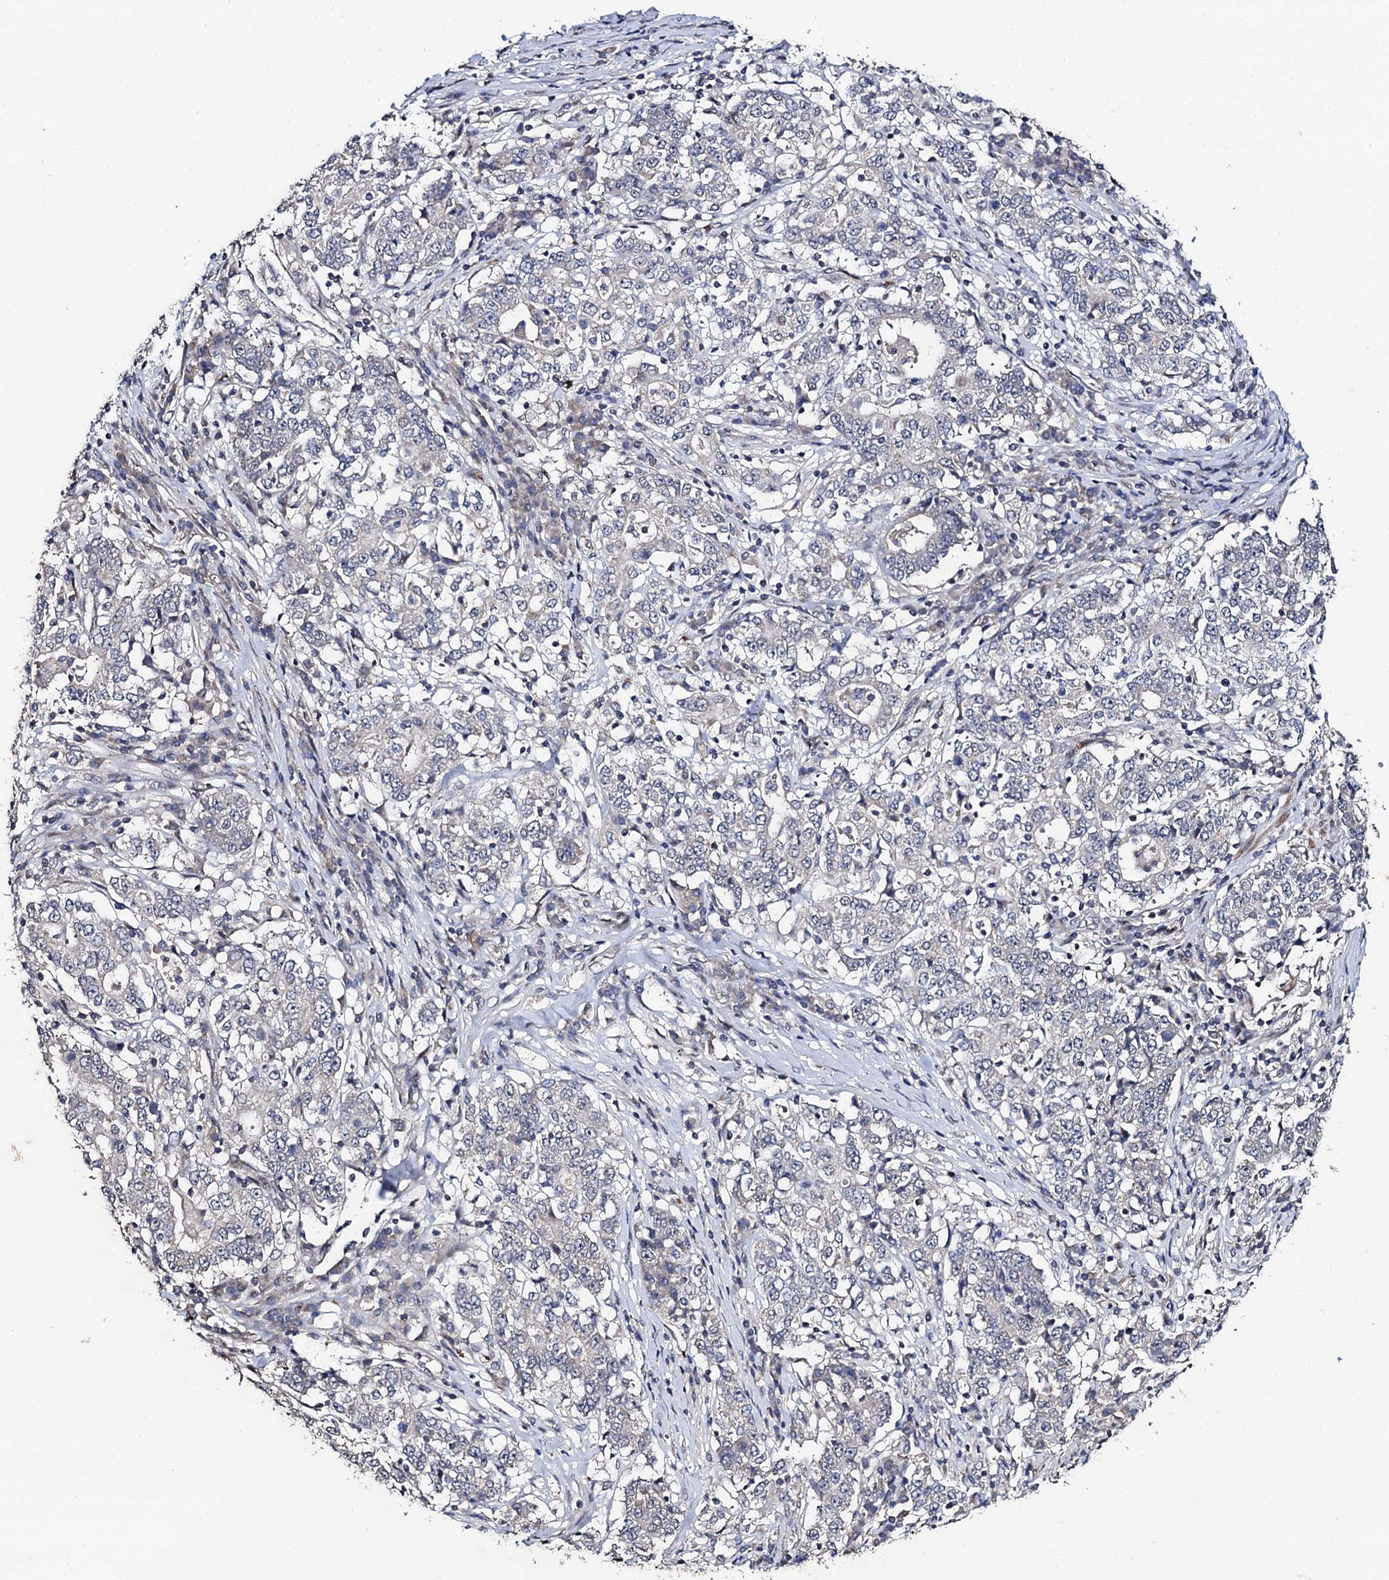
{"staining": {"intensity": "negative", "quantity": "none", "location": "none"}, "tissue": "stomach cancer", "cell_type": "Tumor cells", "image_type": "cancer", "snomed": [{"axis": "morphology", "description": "Adenocarcinoma, NOS"}, {"axis": "topography", "description": "Stomach"}], "caption": "Stomach cancer (adenocarcinoma) was stained to show a protein in brown. There is no significant positivity in tumor cells. Brightfield microscopy of immunohistochemistry stained with DAB (brown) and hematoxylin (blue), captured at high magnification.", "gene": "PPTC7", "patient": {"sex": "male", "age": 59}}